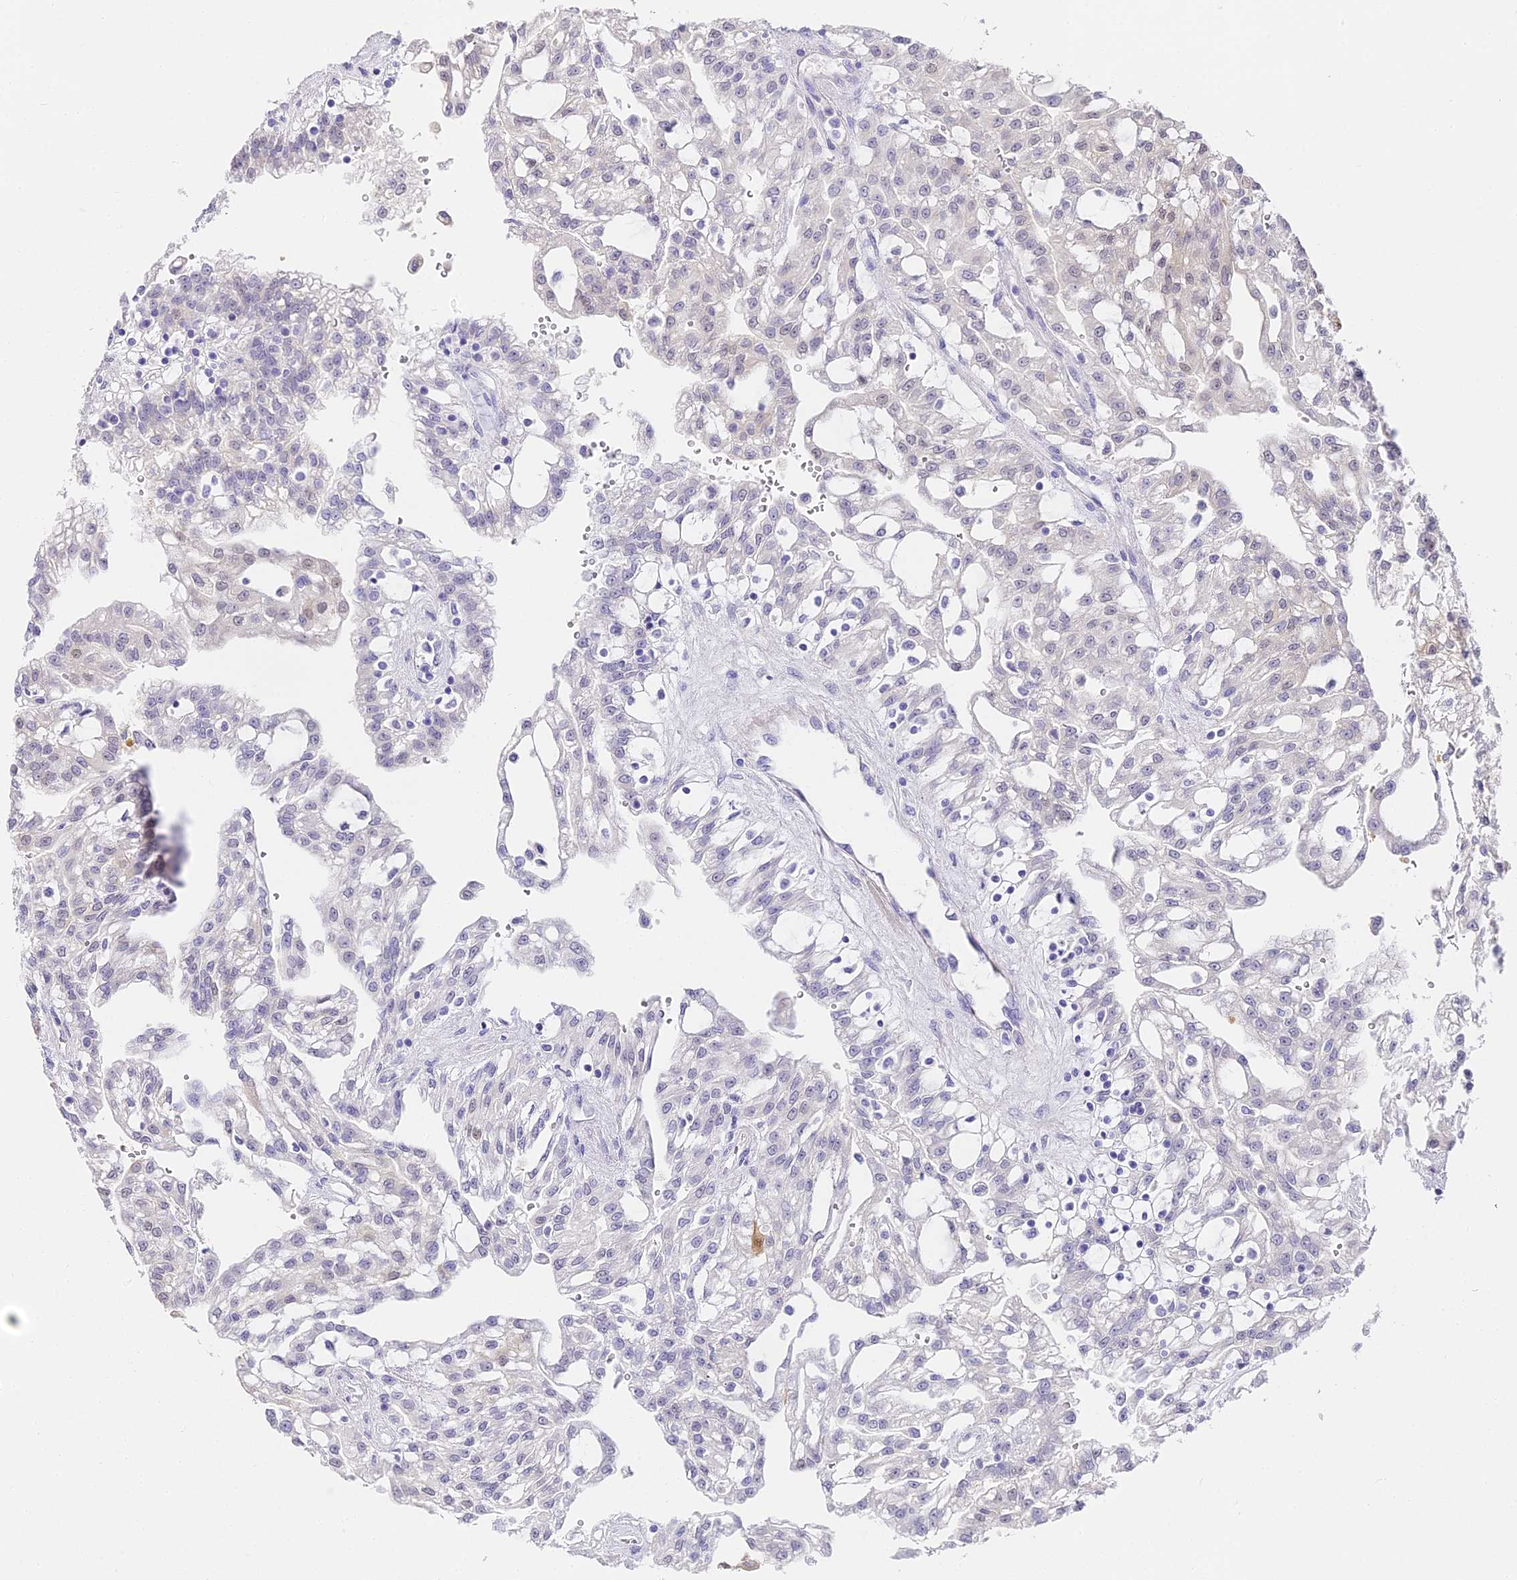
{"staining": {"intensity": "weak", "quantity": "<25%", "location": "cytoplasmic/membranous"}, "tissue": "renal cancer", "cell_type": "Tumor cells", "image_type": "cancer", "snomed": [{"axis": "morphology", "description": "Adenocarcinoma, NOS"}, {"axis": "topography", "description": "Kidney"}], "caption": "Micrograph shows no protein positivity in tumor cells of adenocarcinoma (renal) tissue. The staining was performed using DAB to visualize the protein expression in brown, while the nuclei were stained in blue with hematoxylin (Magnification: 20x).", "gene": "ABHD14A-ACY1", "patient": {"sex": "male", "age": 63}}